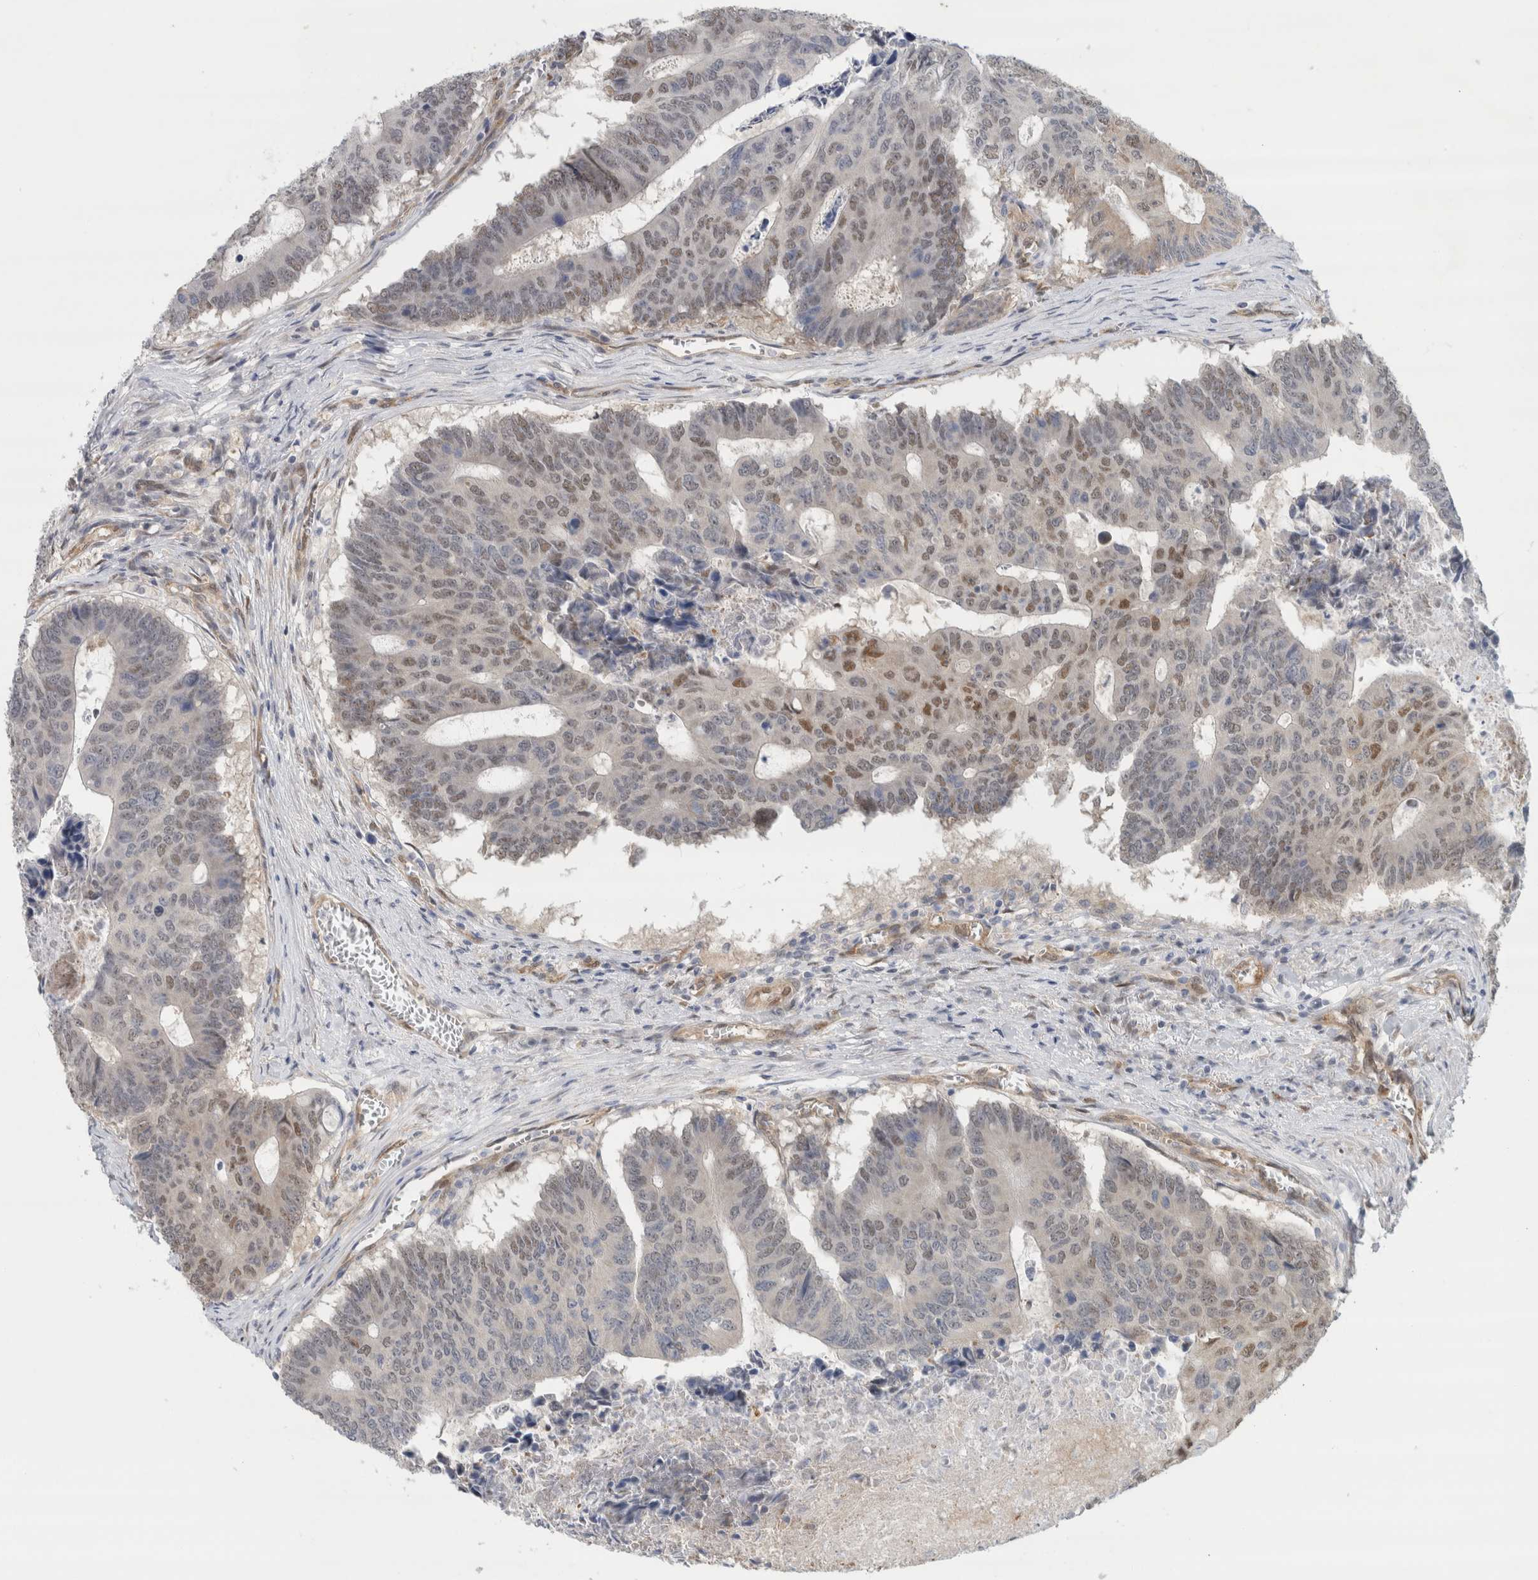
{"staining": {"intensity": "weak", "quantity": "25%-75%", "location": "nuclear"}, "tissue": "colorectal cancer", "cell_type": "Tumor cells", "image_type": "cancer", "snomed": [{"axis": "morphology", "description": "Adenocarcinoma, NOS"}, {"axis": "topography", "description": "Colon"}], "caption": "High-magnification brightfield microscopy of colorectal cancer (adenocarcinoma) stained with DAB (brown) and counterstained with hematoxylin (blue). tumor cells exhibit weak nuclear expression is identified in about25%-75% of cells. (brown staining indicates protein expression, while blue staining denotes nuclei).", "gene": "EIF4G3", "patient": {"sex": "male", "age": 87}}